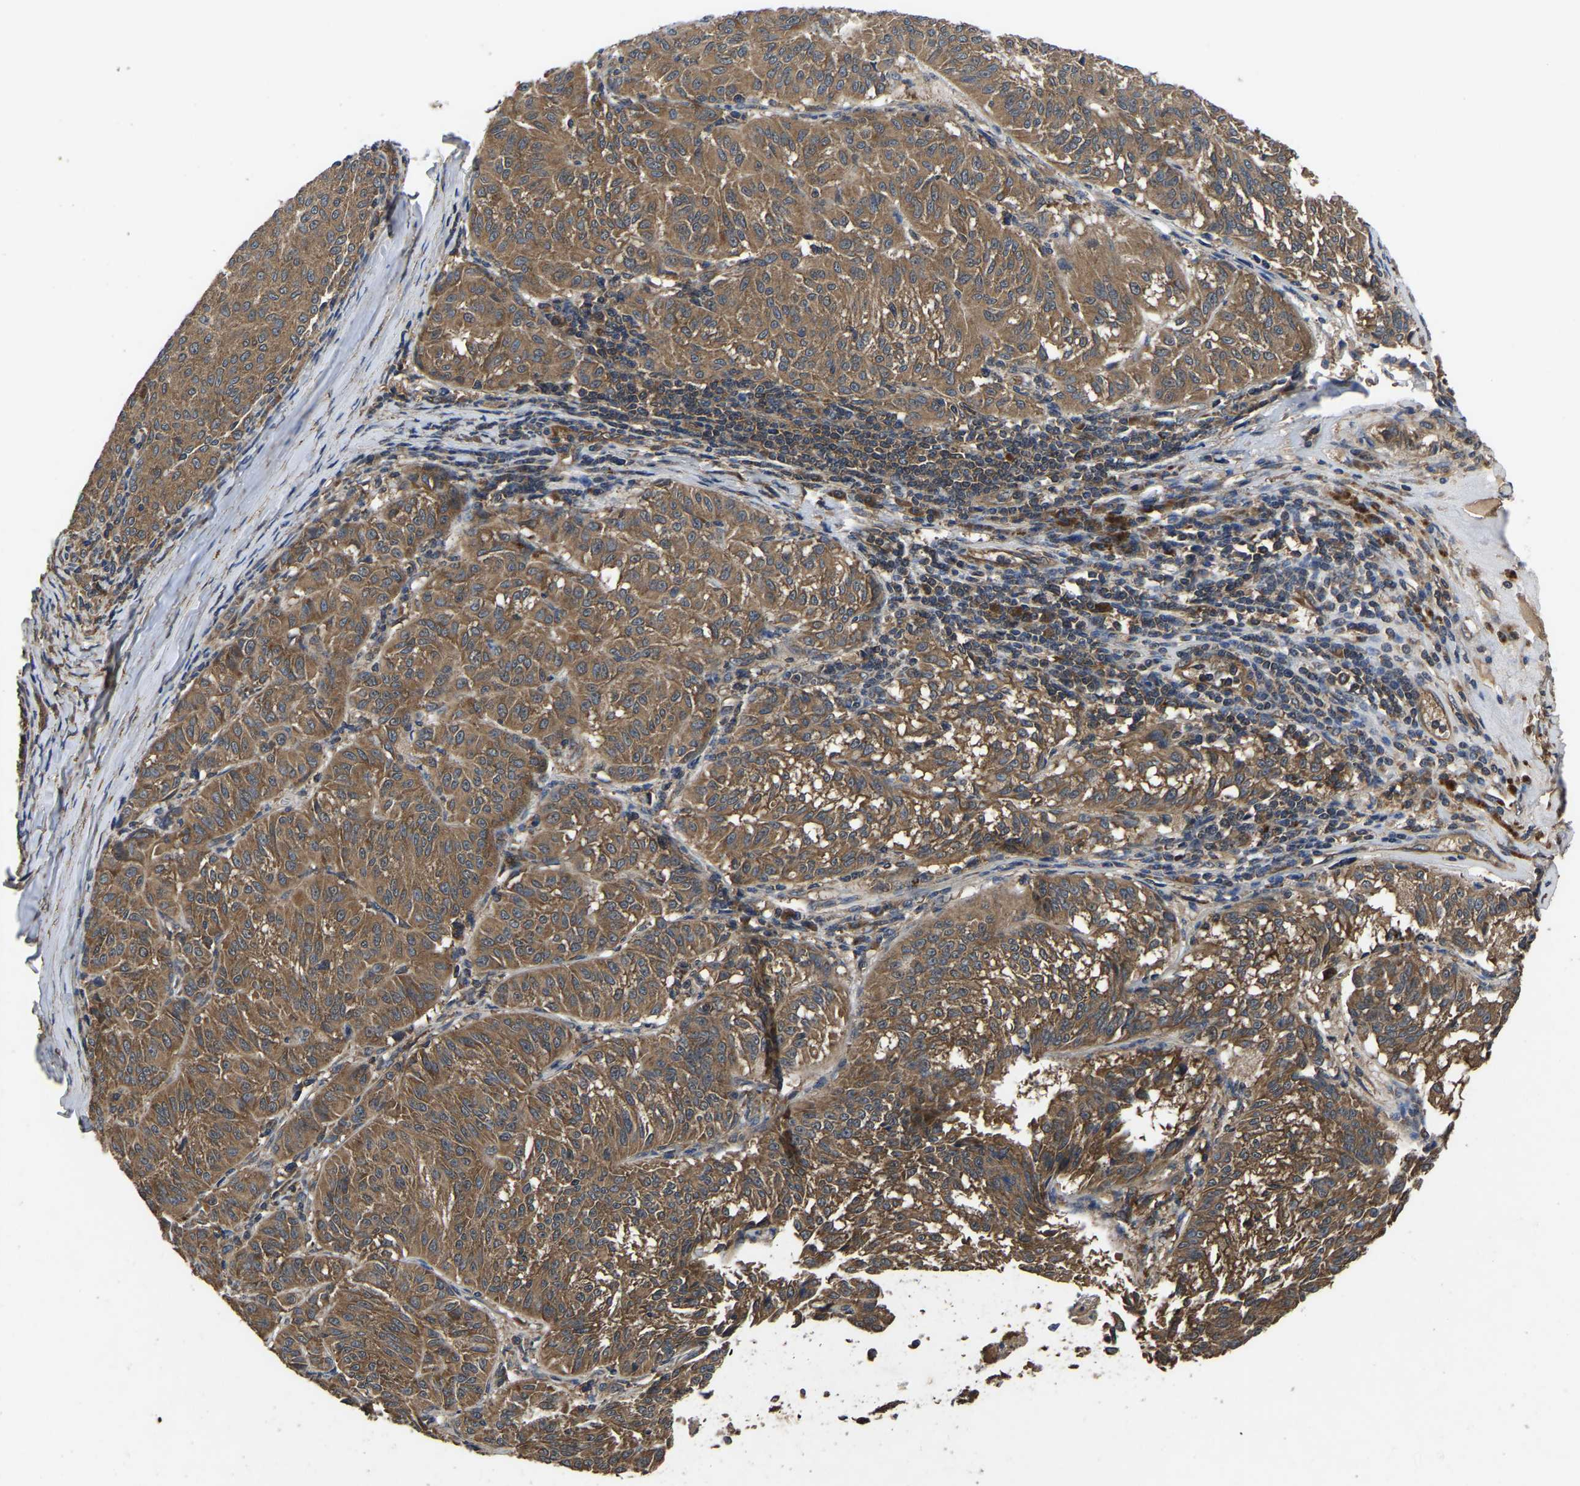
{"staining": {"intensity": "moderate", "quantity": ">75%", "location": "cytoplasmic/membranous"}, "tissue": "melanoma", "cell_type": "Tumor cells", "image_type": "cancer", "snomed": [{"axis": "morphology", "description": "Malignant melanoma, NOS"}, {"axis": "topography", "description": "Skin"}], "caption": "Melanoma tissue displays moderate cytoplasmic/membranous staining in about >75% of tumor cells", "gene": "CRYZL1", "patient": {"sex": "female", "age": 72}}